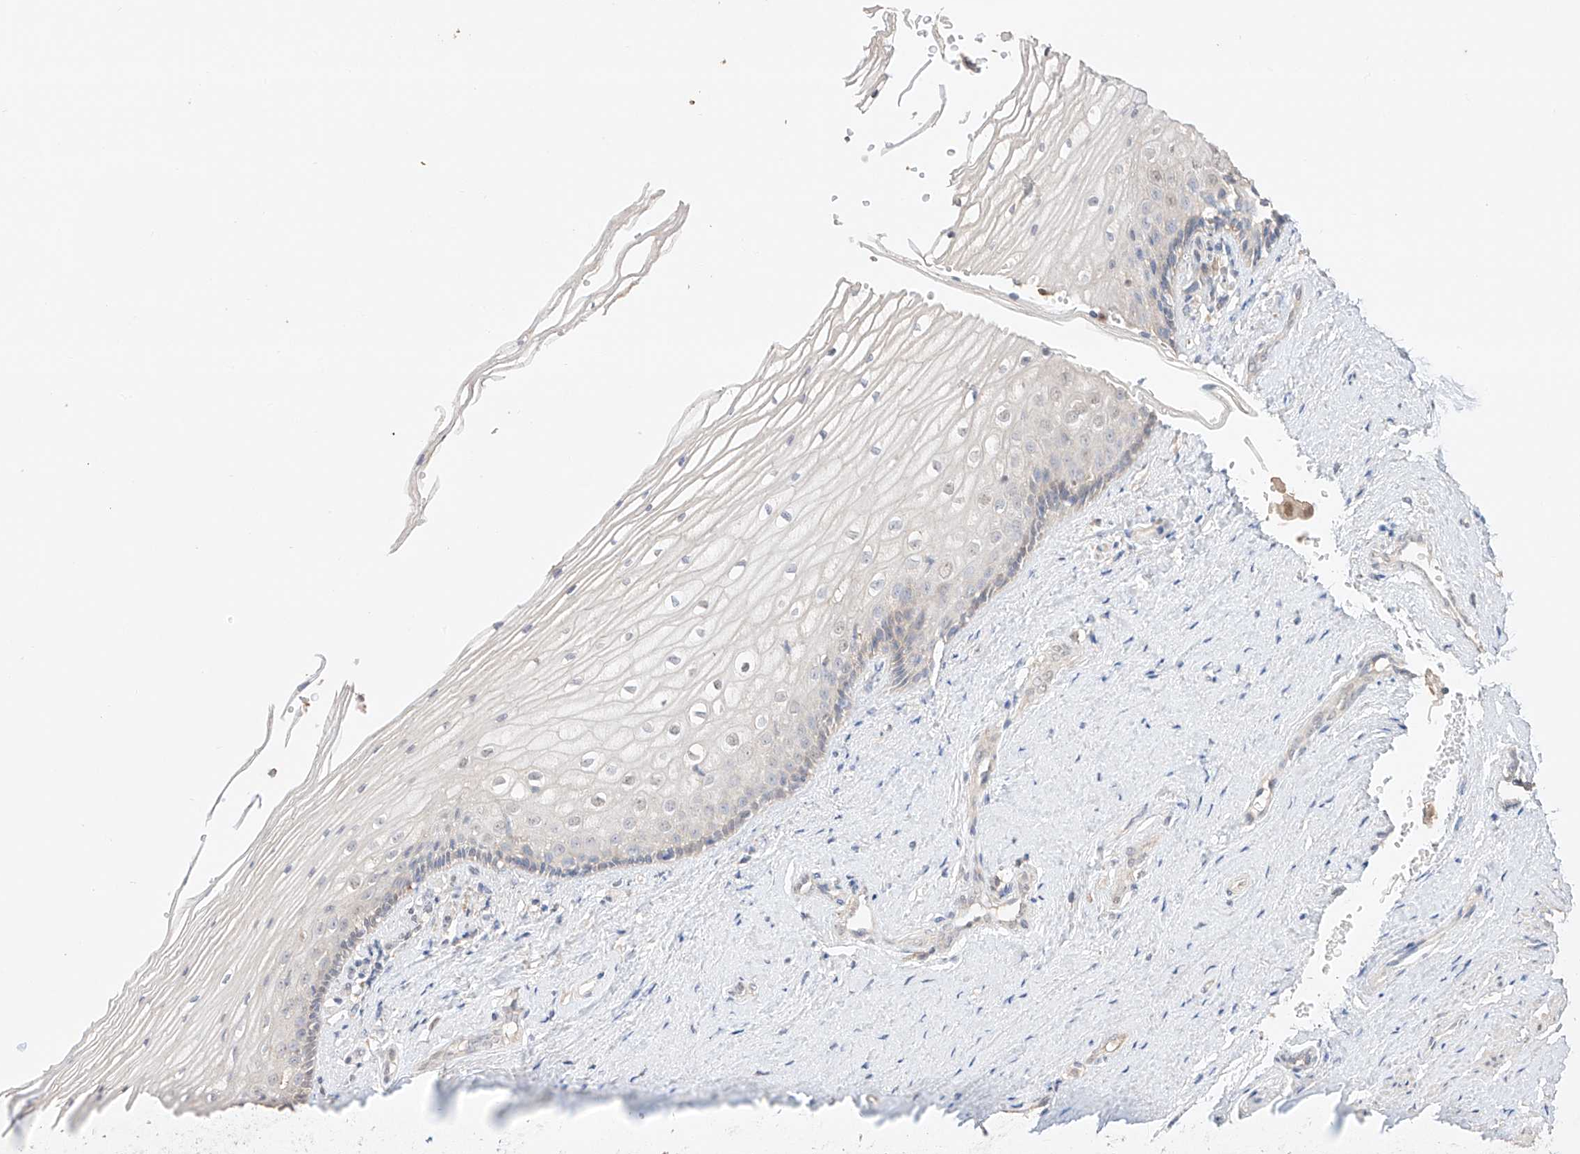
{"staining": {"intensity": "weak", "quantity": "<25%", "location": "nuclear"}, "tissue": "vagina", "cell_type": "Squamous epithelial cells", "image_type": "normal", "snomed": [{"axis": "morphology", "description": "Normal tissue, NOS"}, {"axis": "topography", "description": "Vagina"}], "caption": "A high-resolution histopathology image shows IHC staining of unremarkable vagina, which demonstrates no significant expression in squamous epithelial cells.", "gene": "APIP", "patient": {"sex": "female", "age": 46}}